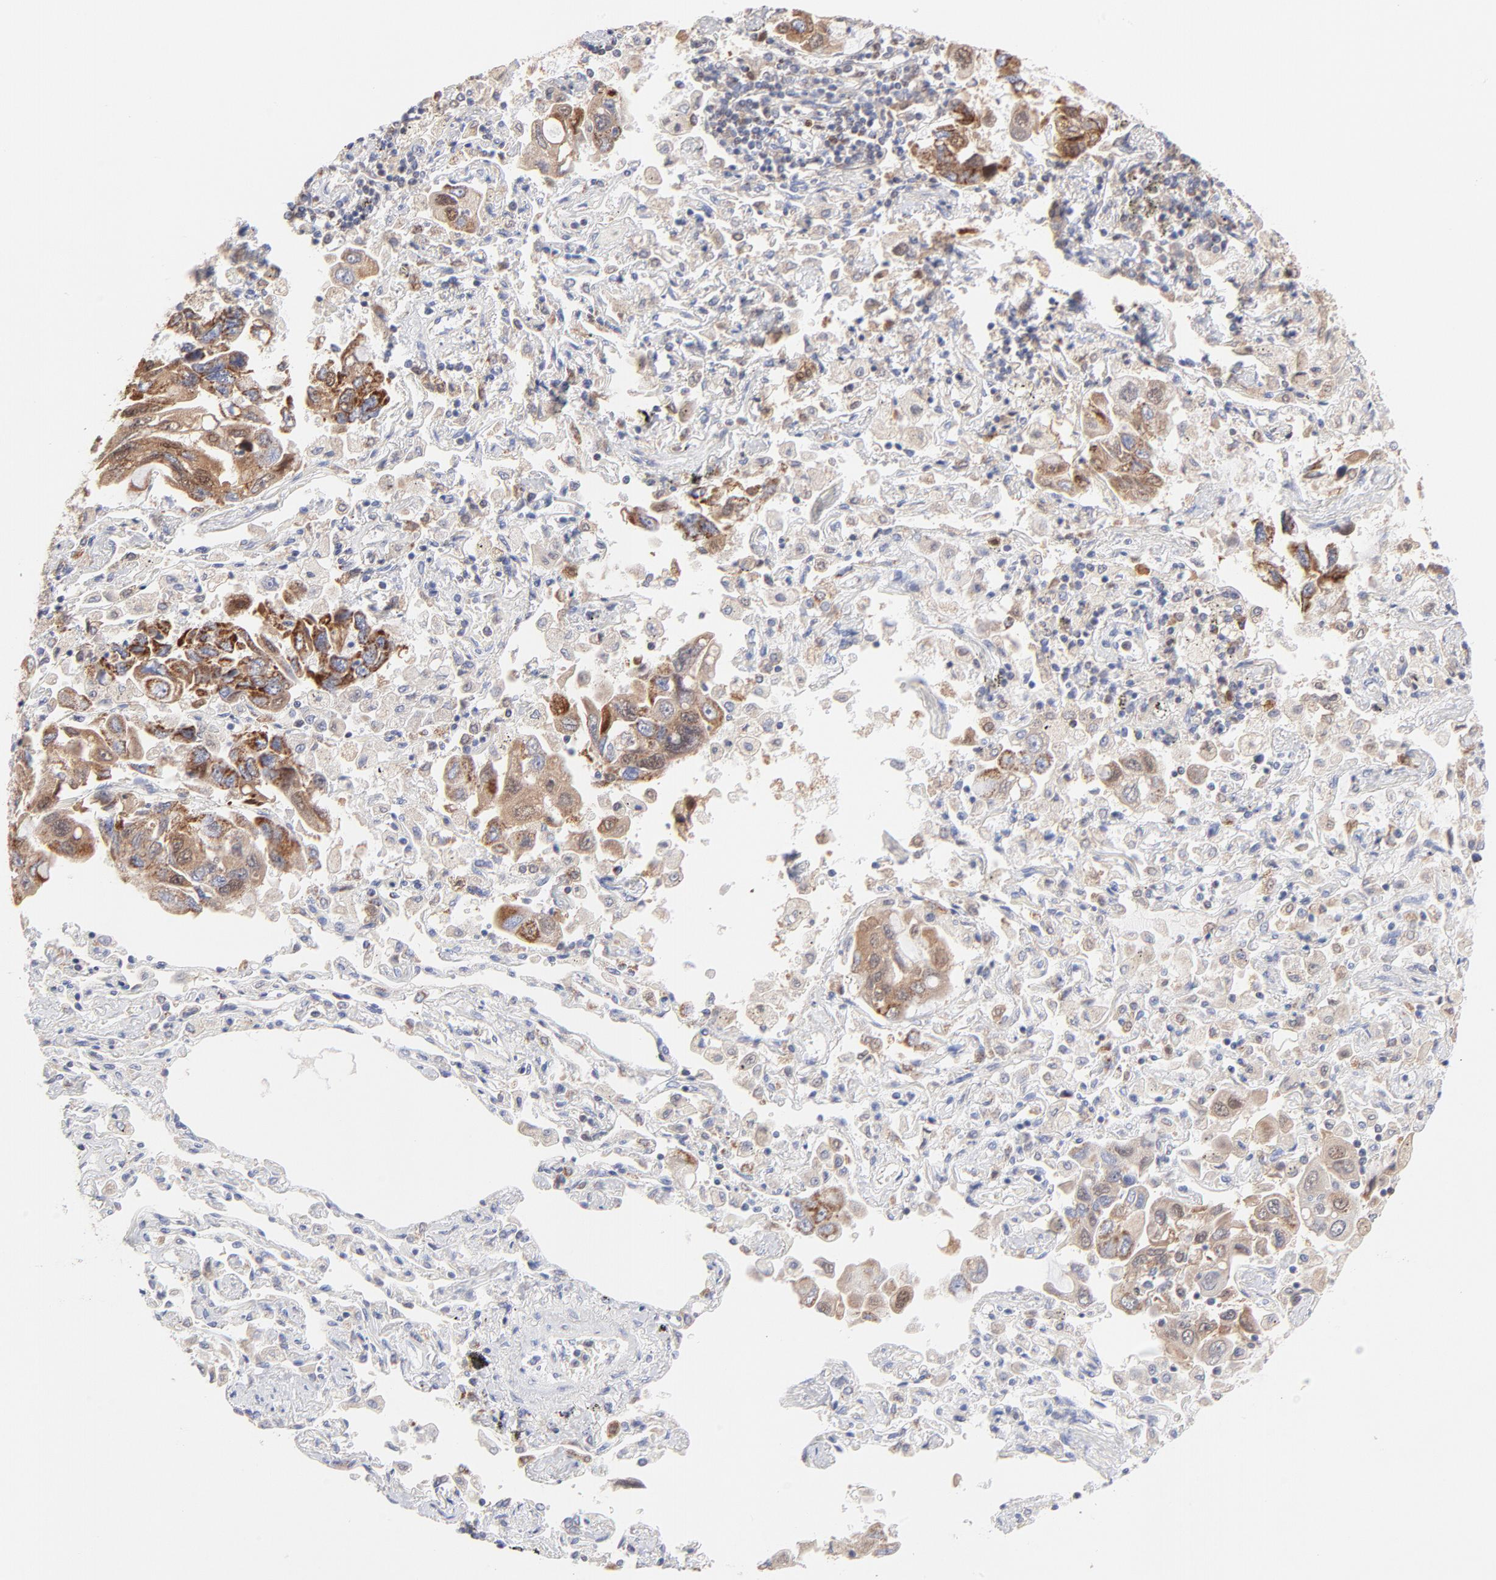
{"staining": {"intensity": "strong", "quantity": "25%-75%", "location": "cytoplasmic/membranous"}, "tissue": "lung cancer", "cell_type": "Tumor cells", "image_type": "cancer", "snomed": [{"axis": "morphology", "description": "Adenocarcinoma, NOS"}, {"axis": "topography", "description": "Lung"}], "caption": "Protein analysis of adenocarcinoma (lung) tissue reveals strong cytoplasmic/membranous expression in approximately 25%-75% of tumor cells.", "gene": "TIMM8A", "patient": {"sex": "male", "age": 64}}